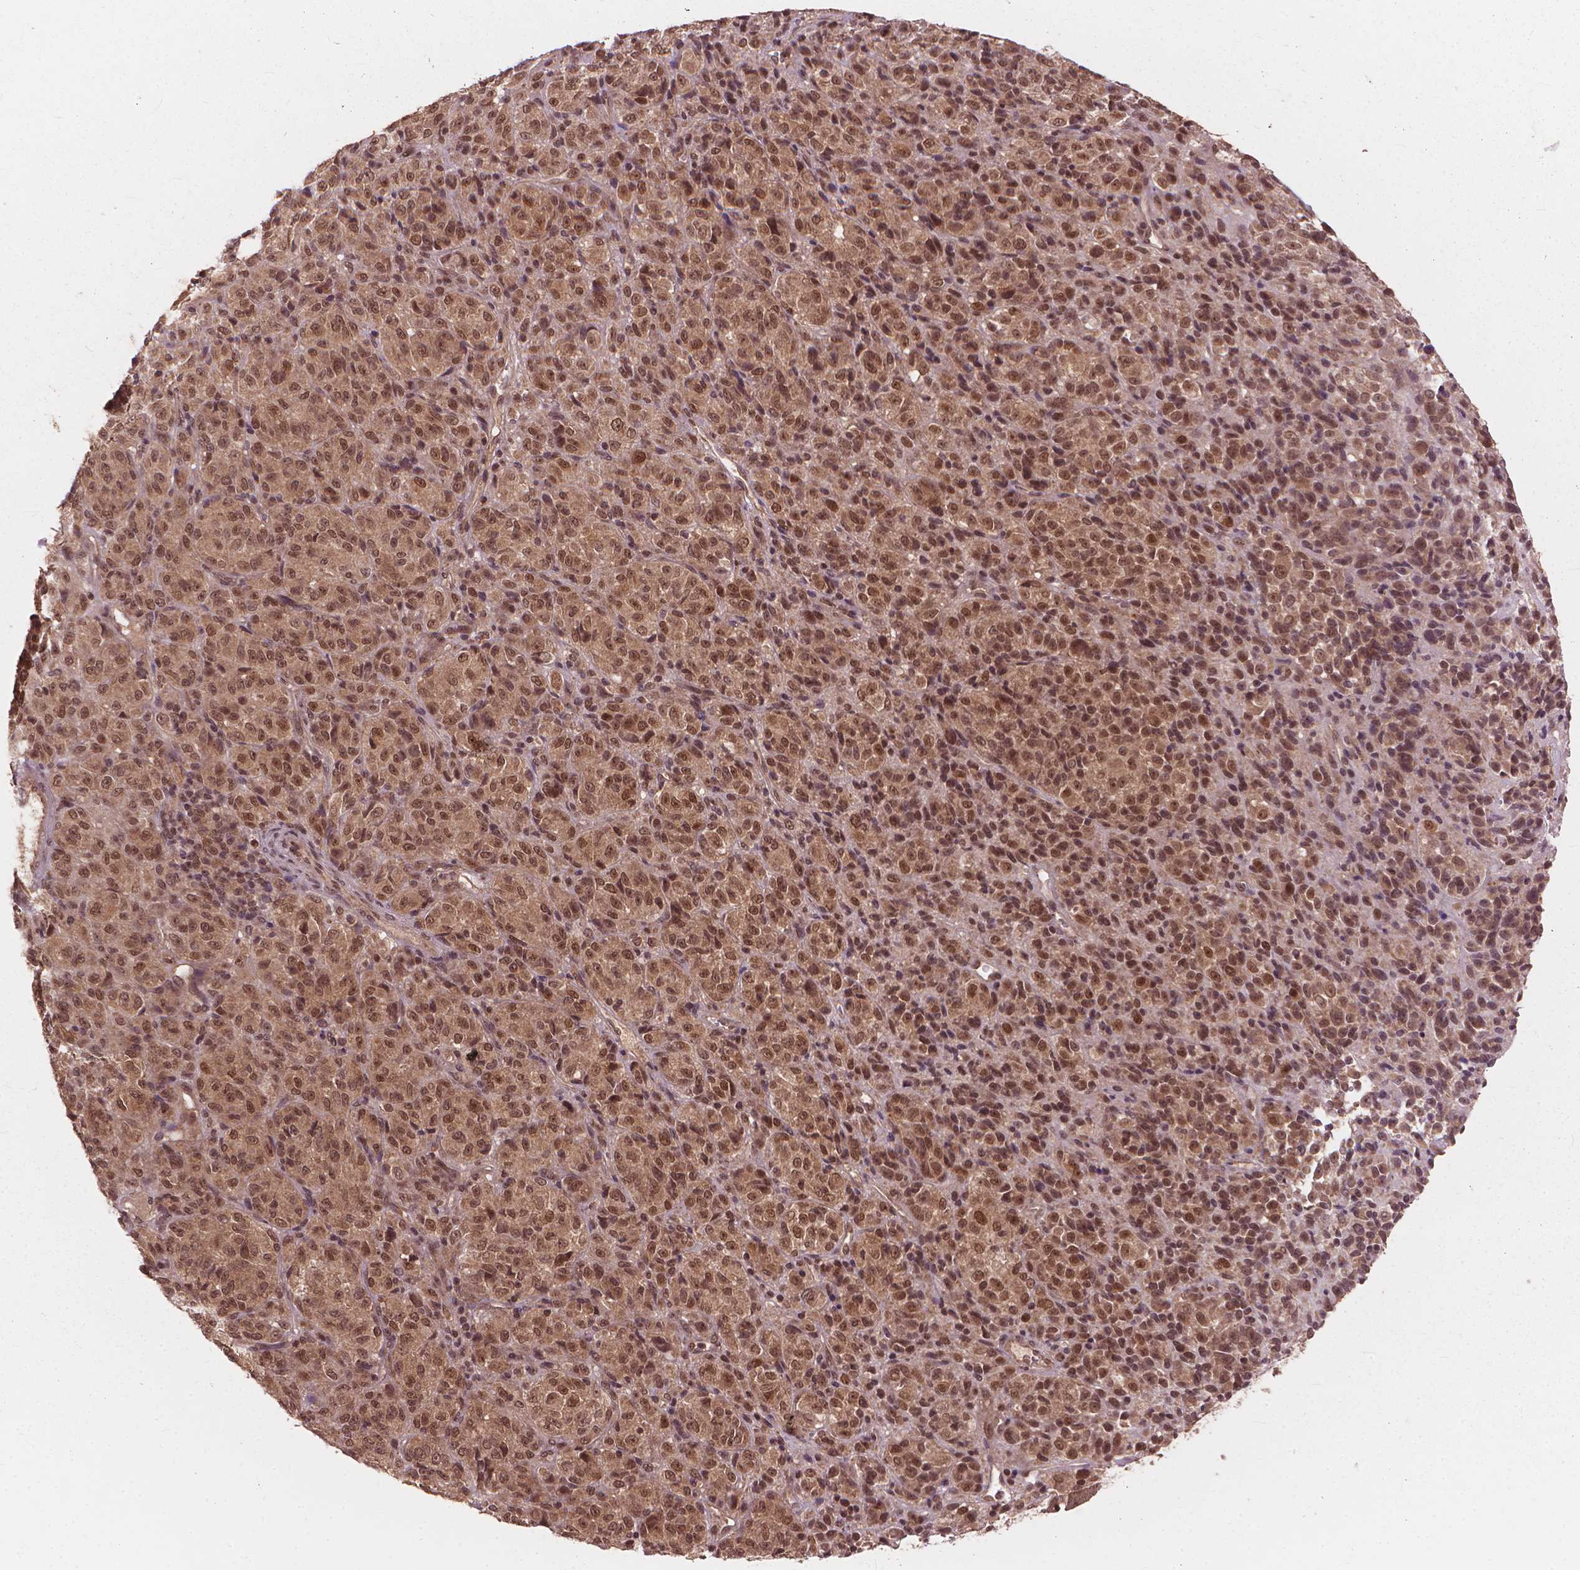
{"staining": {"intensity": "moderate", "quantity": ">75%", "location": "nuclear"}, "tissue": "melanoma", "cell_type": "Tumor cells", "image_type": "cancer", "snomed": [{"axis": "morphology", "description": "Malignant melanoma, Metastatic site"}, {"axis": "topography", "description": "Brain"}], "caption": "Immunohistochemistry of malignant melanoma (metastatic site) demonstrates medium levels of moderate nuclear staining in approximately >75% of tumor cells.", "gene": "SSU72", "patient": {"sex": "female", "age": 56}}